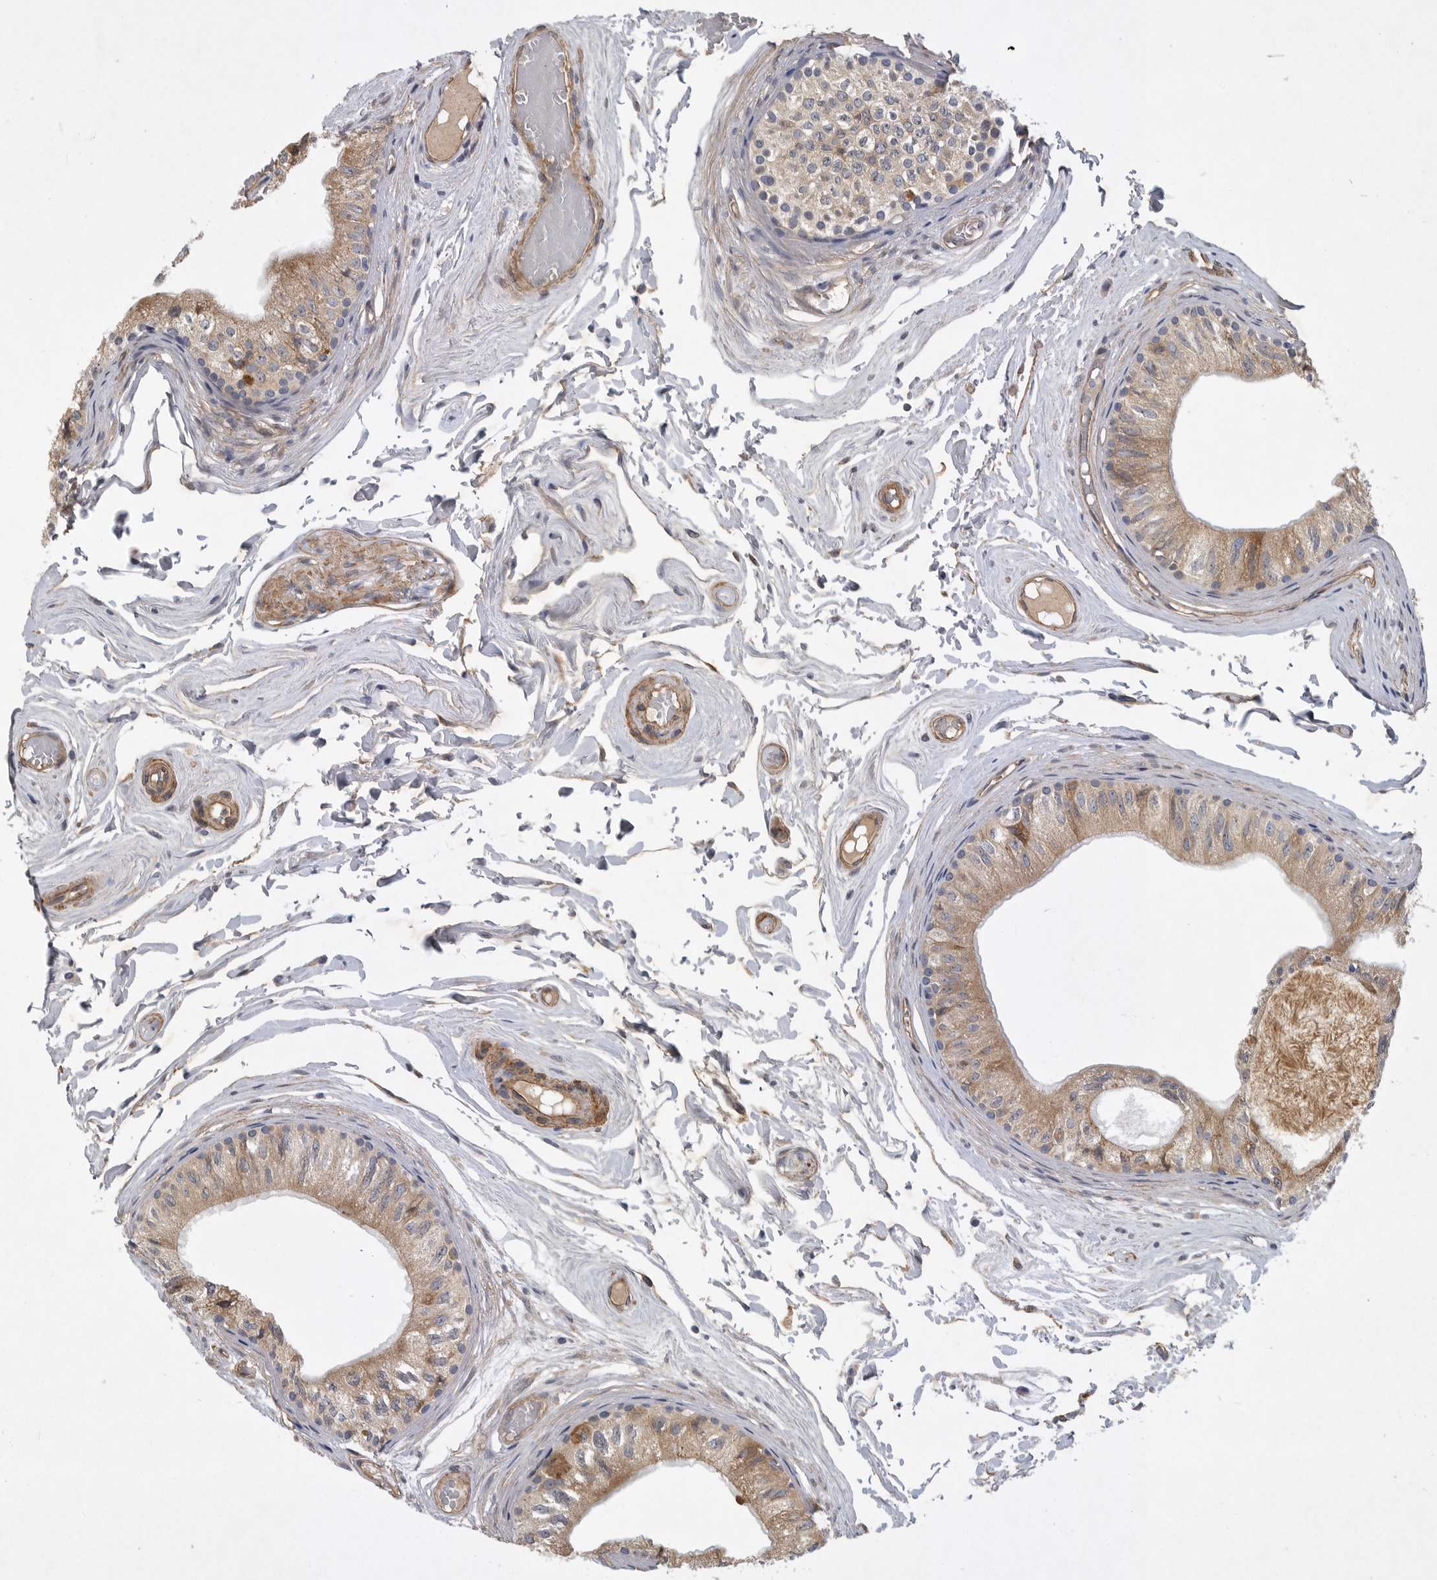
{"staining": {"intensity": "moderate", "quantity": ">75%", "location": "cytoplasmic/membranous"}, "tissue": "epididymis", "cell_type": "Glandular cells", "image_type": "normal", "snomed": [{"axis": "morphology", "description": "Normal tissue, NOS"}, {"axis": "topography", "description": "Epididymis"}], "caption": "Immunohistochemical staining of benign epididymis reveals >75% levels of moderate cytoplasmic/membranous protein expression in approximately >75% of glandular cells. The staining was performed using DAB (3,3'-diaminobenzidine), with brown indicating positive protein expression. Nuclei are stained blue with hematoxylin.", "gene": "ANKFY1", "patient": {"sex": "male", "age": 79}}